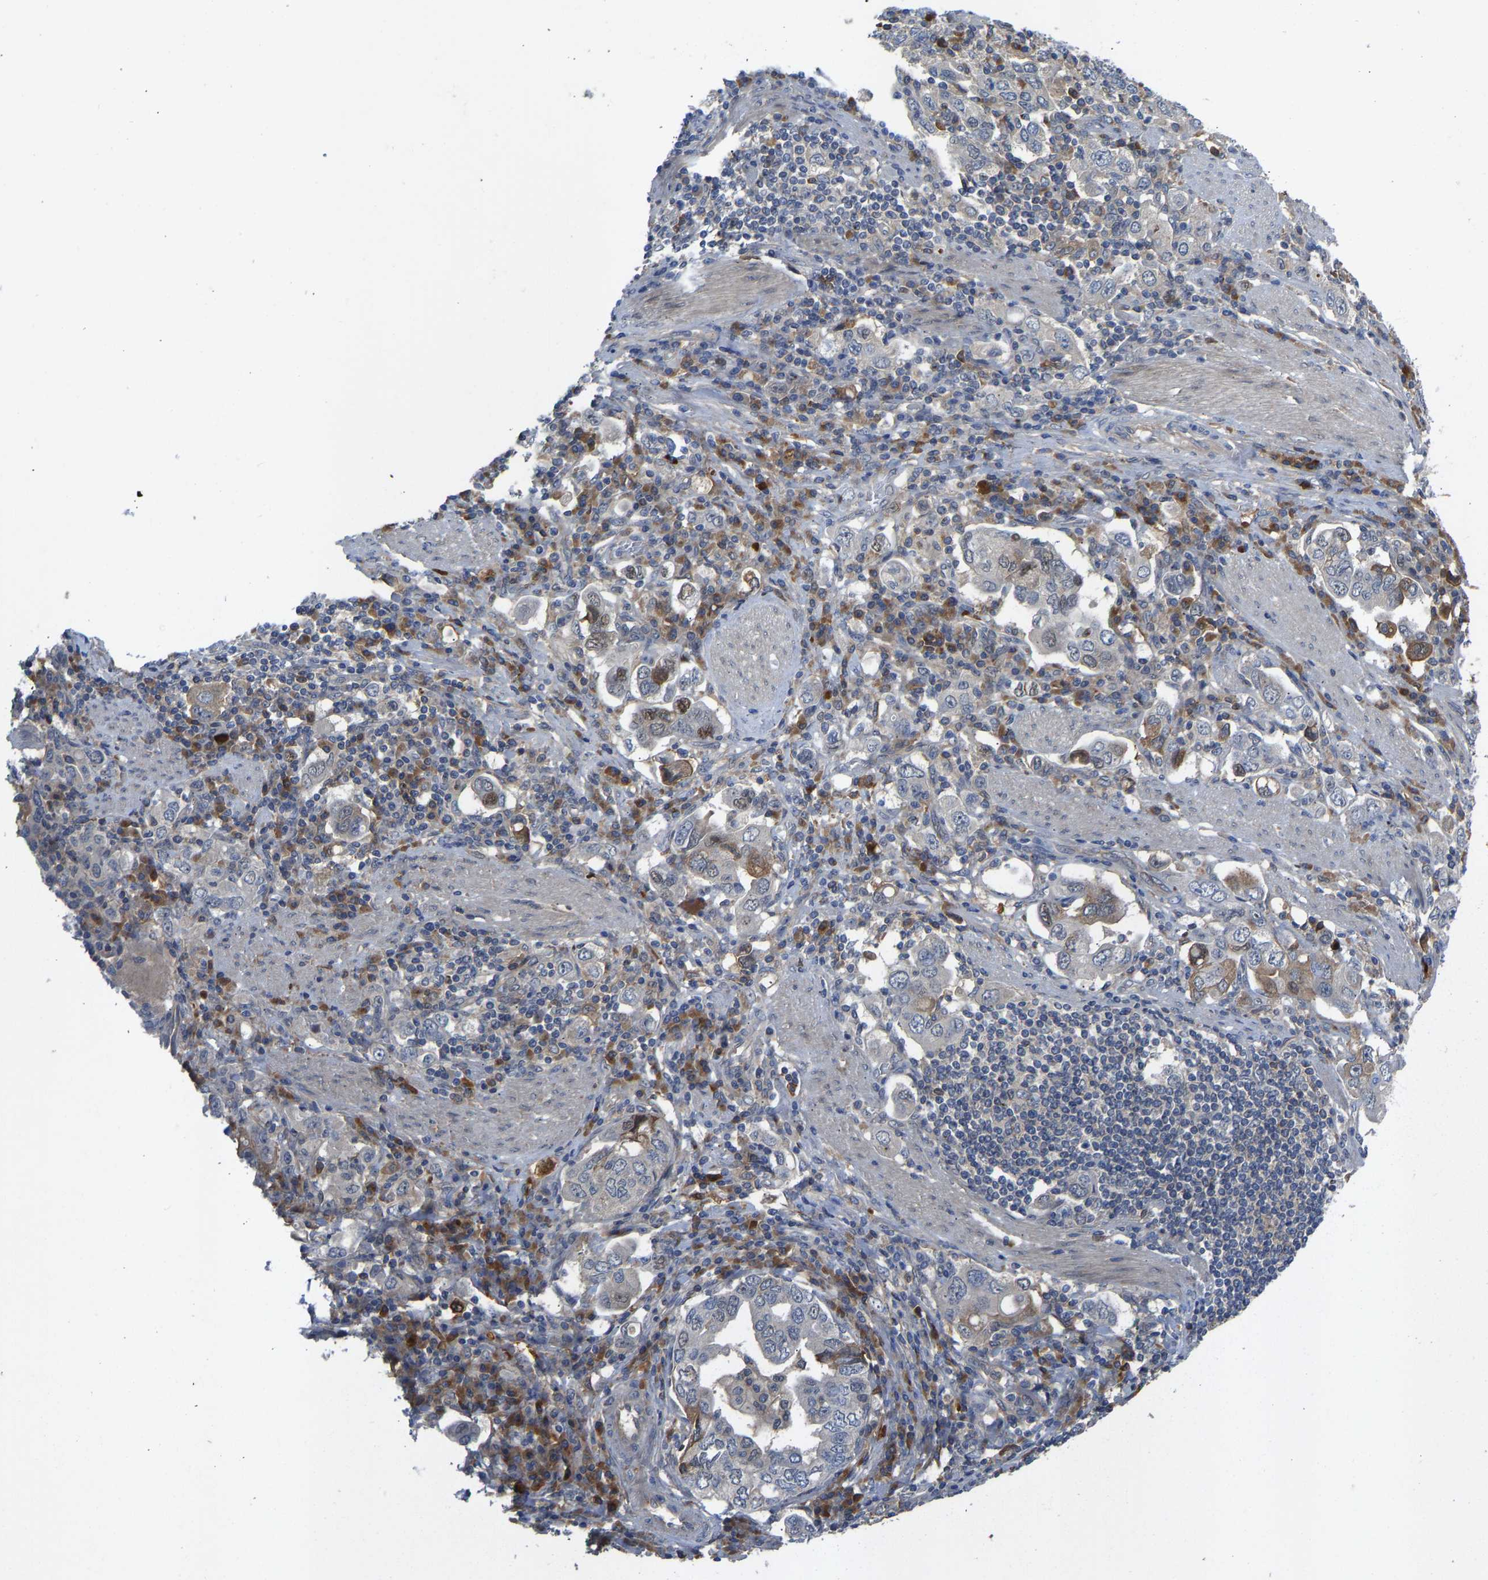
{"staining": {"intensity": "moderate", "quantity": "<25%", "location": "cytoplasmic/membranous,nuclear"}, "tissue": "stomach cancer", "cell_type": "Tumor cells", "image_type": "cancer", "snomed": [{"axis": "morphology", "description": "Adenocarcinoma, NOS"}, {"axis": "topography", "description": "Stomach, upper"}], "caption": "Tumor cells show low levels of moderate cytoplasmic/membranous and nuclear staining in about <25% of cells in human adenocarcinoma (stomach). The protein is shown in brown color, while the nuclei are stained blue.", "gene": "ZNF251", "patient": {"sex": "male", "age": 62}}